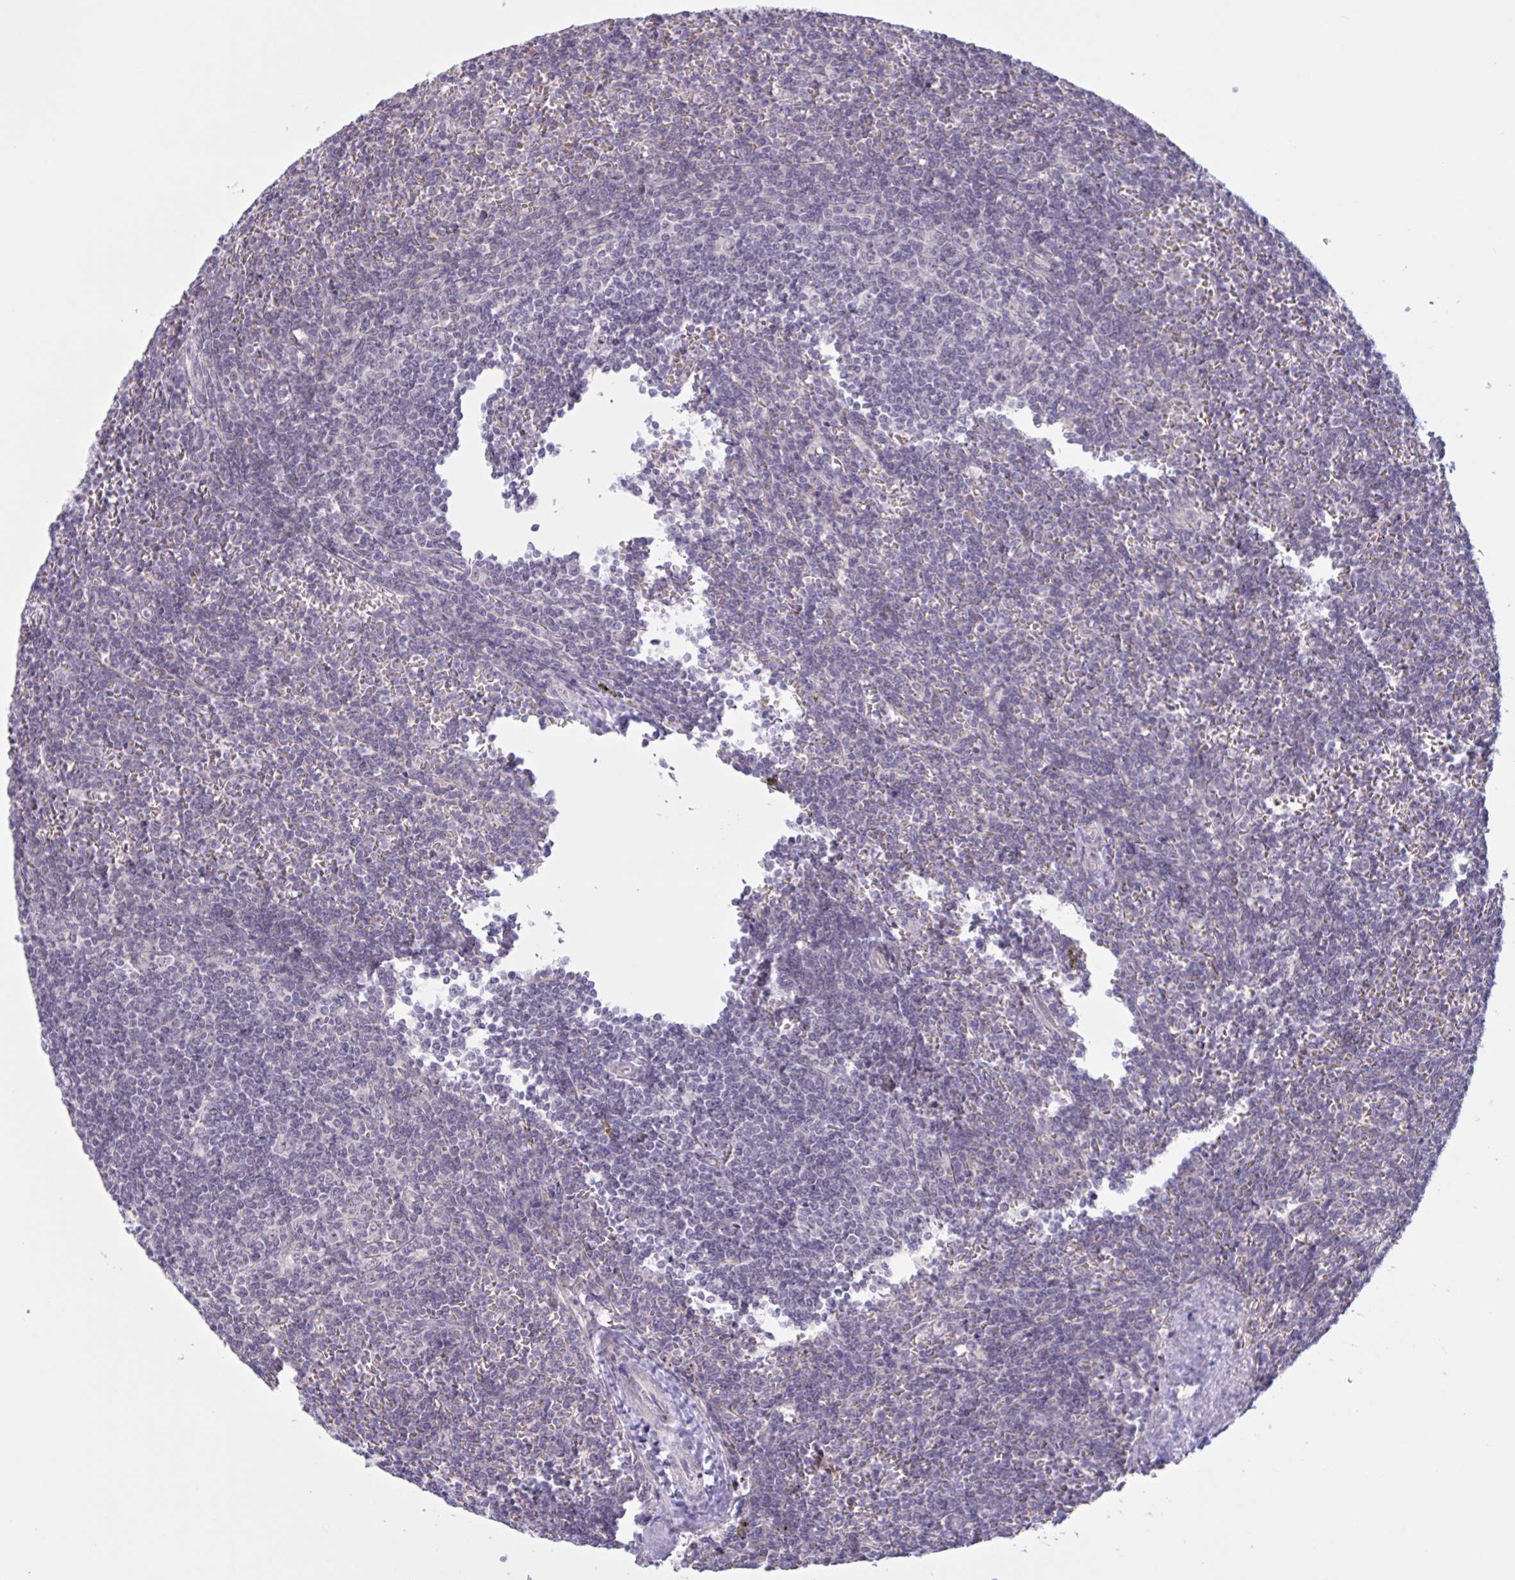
{"staining": {"intensity": "negative", "quantity": "none", "location": "none"}, "tissue": "lymphoma", "cell_type": "Tumor cells", "image_type": "cancer", "snomed": [{"axis": "morphology", "description": "Malignant lymphoma, non-Hodgkin's type, Low grade"}, {"axis": "topography", "description": "Spleen"}], "caption": "Tumor cells are negative for brown protein staining in malignant lymphoma, non-Hodgkin's type (low-grade).", "gene": "RFPL4B", "patient": {"sex": "male", "age": 78}}